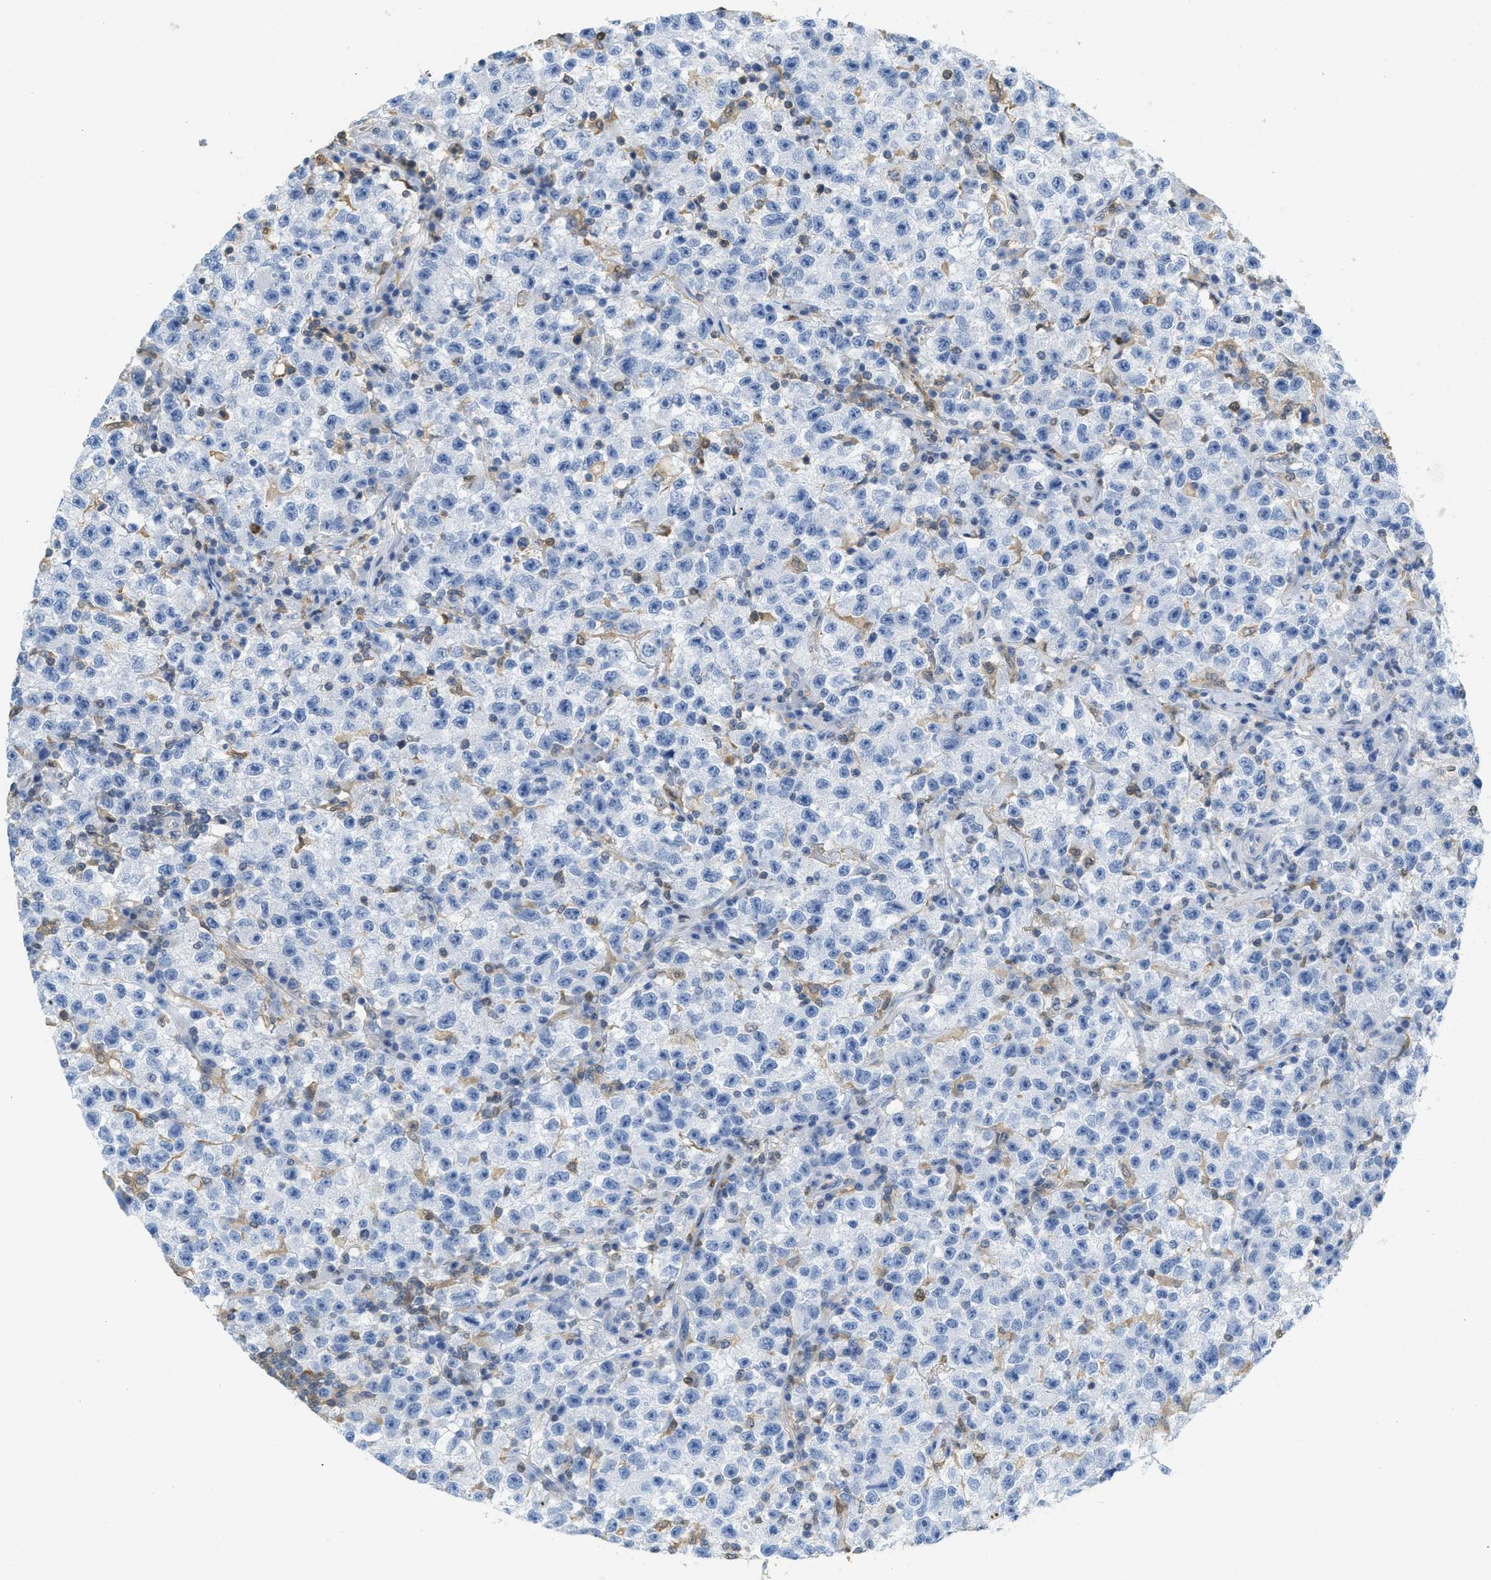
{"staining": {"intensity": "negative", "quantity": "none", "location": "none"}, "tissue": "testis cancer", "cell_type": "Tumor cells", "image_type": "cancer", "snomed": [{"axis": "morphology", "description": "Seminoma, NOS"}, {"axis": "topography", "description": "Testis"}], "caption": "Immunohistochemical staining of seminoma (testis) exhibits no significant expression in tumor cells.", "gene": "SERPINB1", "patient": {"sex": "male", "age": 22}}